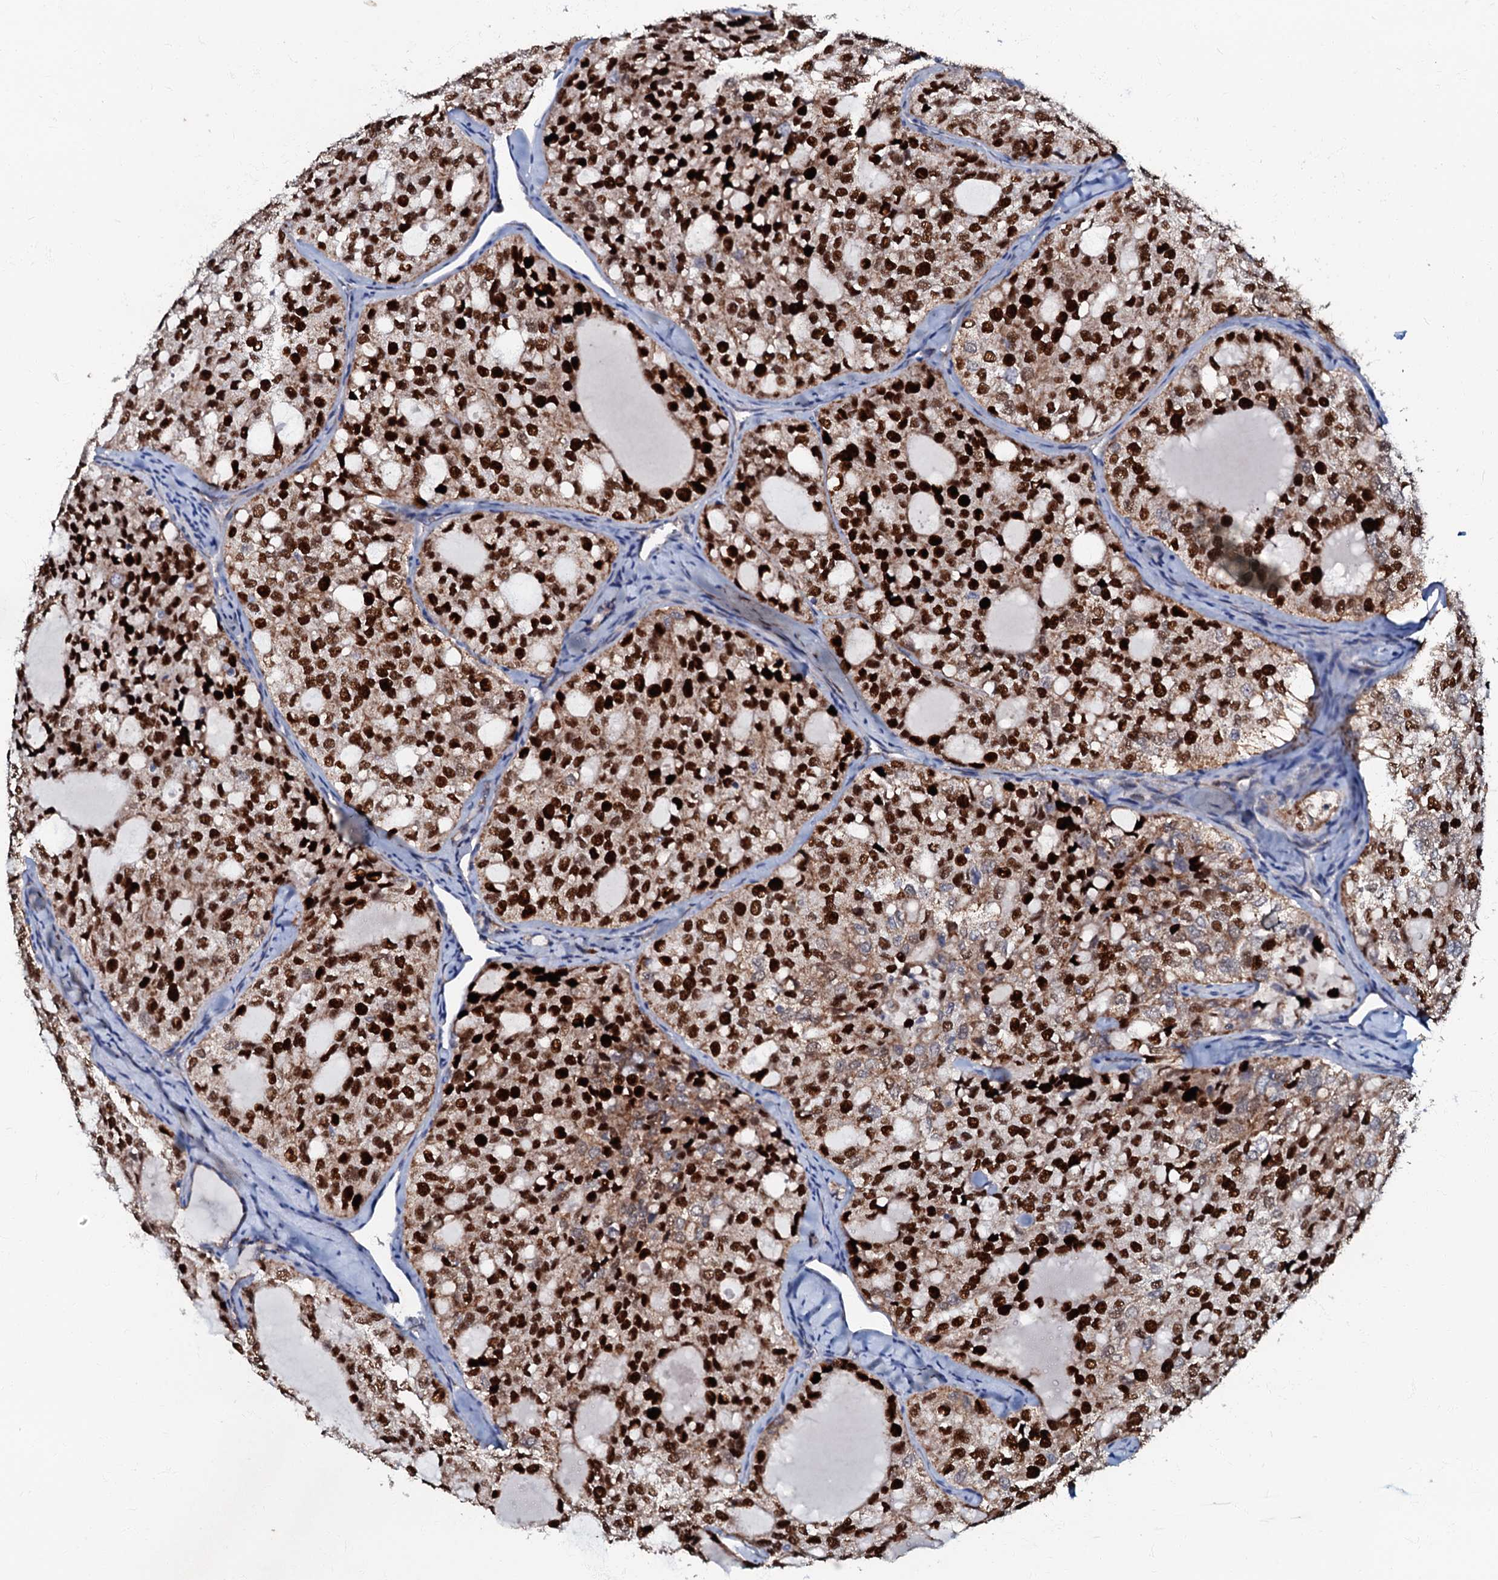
{"staining": {"intensity": "strong", "quantity": ">75%", "location": "nuclear"}, "tissue": "thyroid cancer", "cell_type": "Tumor cells", "image_type": "cancer", "snomed": [{"axis": "morphology", "description": "Follicular adenoma carcinoma, NOS"}, {"axis": "topography", "description": "Thyroid gland"}], "caption": "The image displays immunohistochemical staining of follicular adenoma carcinoma (thyroid). There is strong nuclear positivity is appreciated in approximately >75% of tumor cells.", "gene": "MRPL51", "patient": {"sex": "male", "age": 75}}